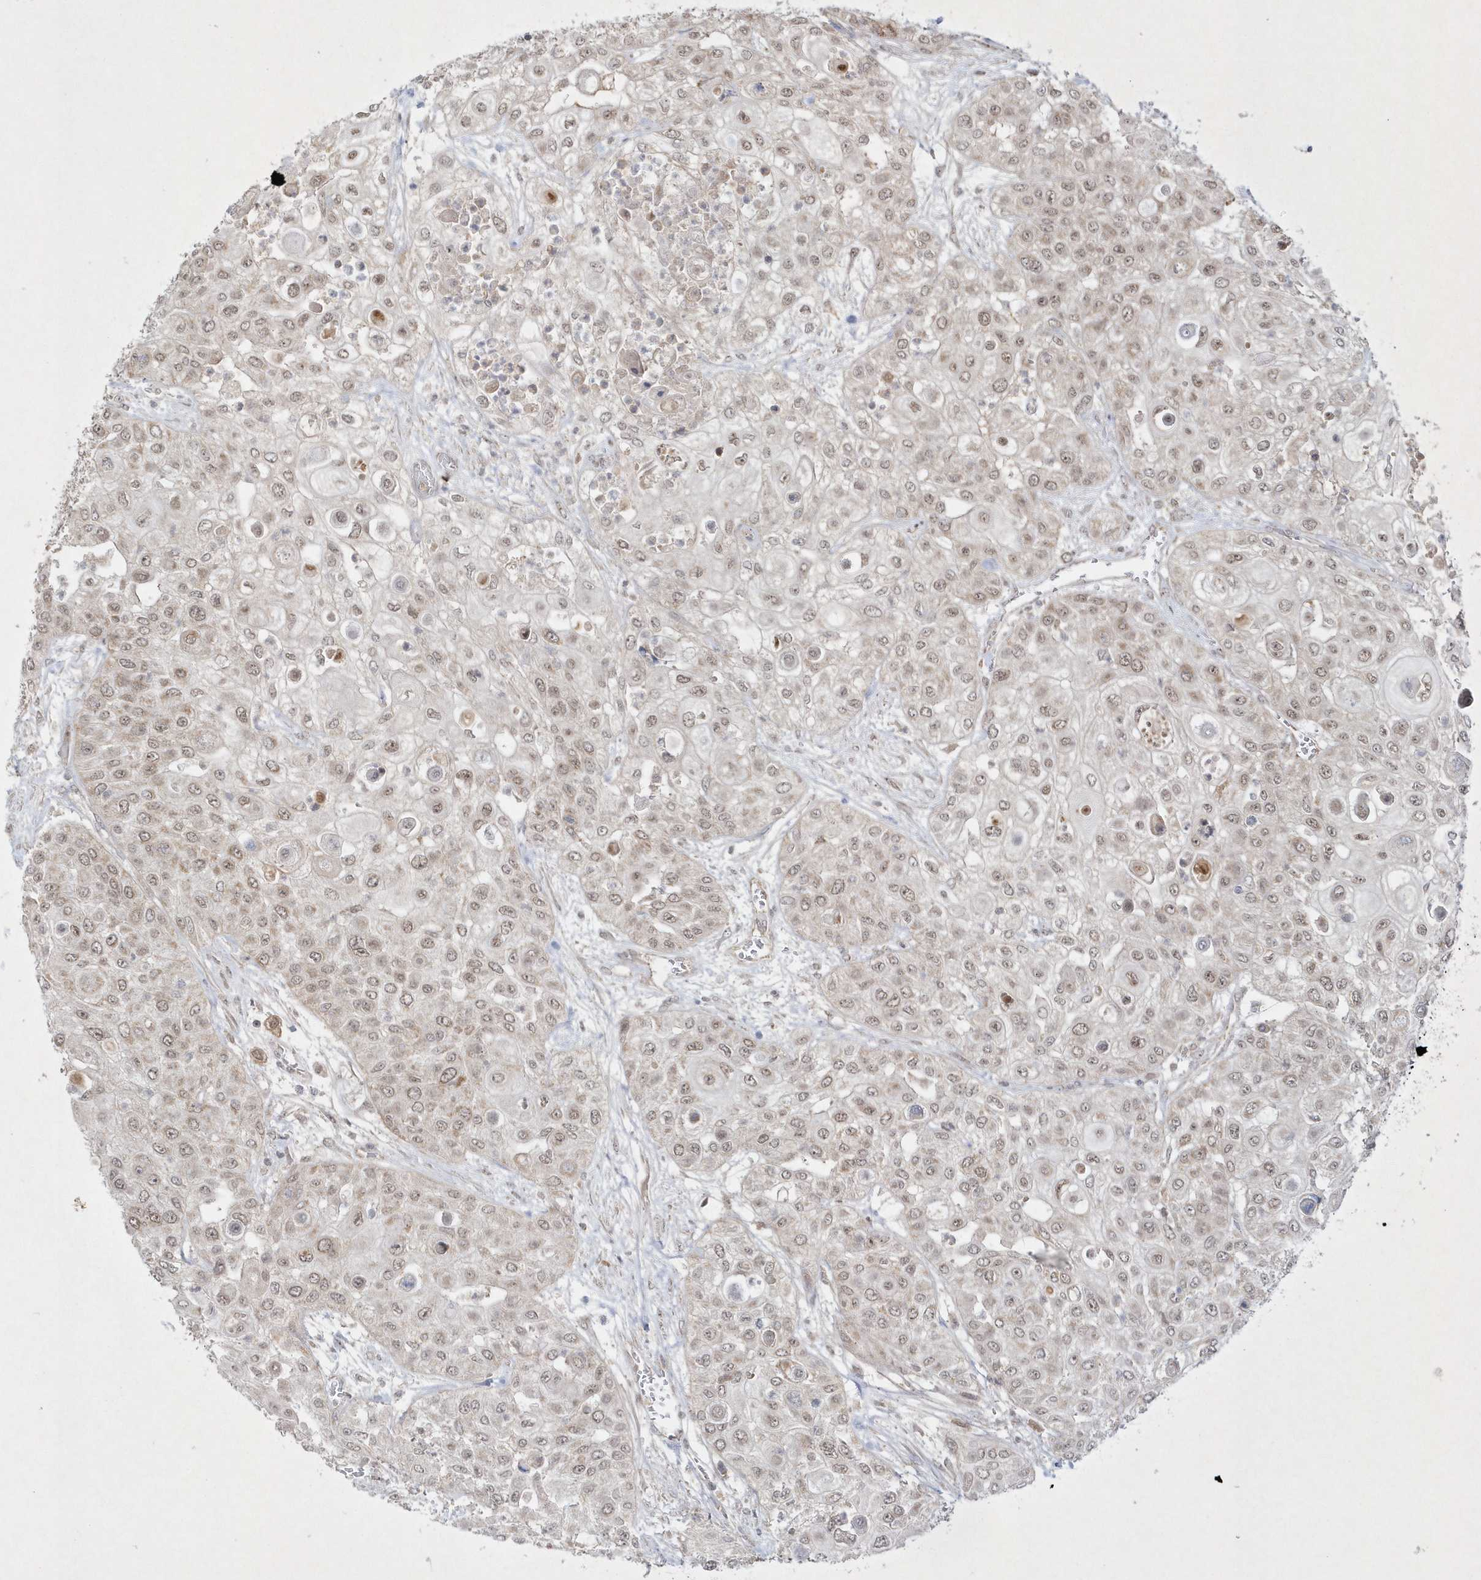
{"staining": {"intensity": "weak", "quantity": ">75%", "location": "nuclear"}, "tissue": "urothelial cancer", "cell_type": "Tumor cells", "image_type": "cancer", "snomed": [{"axis": "morphology", "description": "Urothelial carcinoma, High grade"}, {"axis": "topography", "description": "Urinary bladder"}], "caption": "IHC histopathology image of high-grade urothelial carcinoma stained for a protein (brown), which reveals low levels of weak nuclear positivity in approximately >75% of tumor cells.", "gene": "CPSF3", "patient": {"sex": "female", "age": 79}}